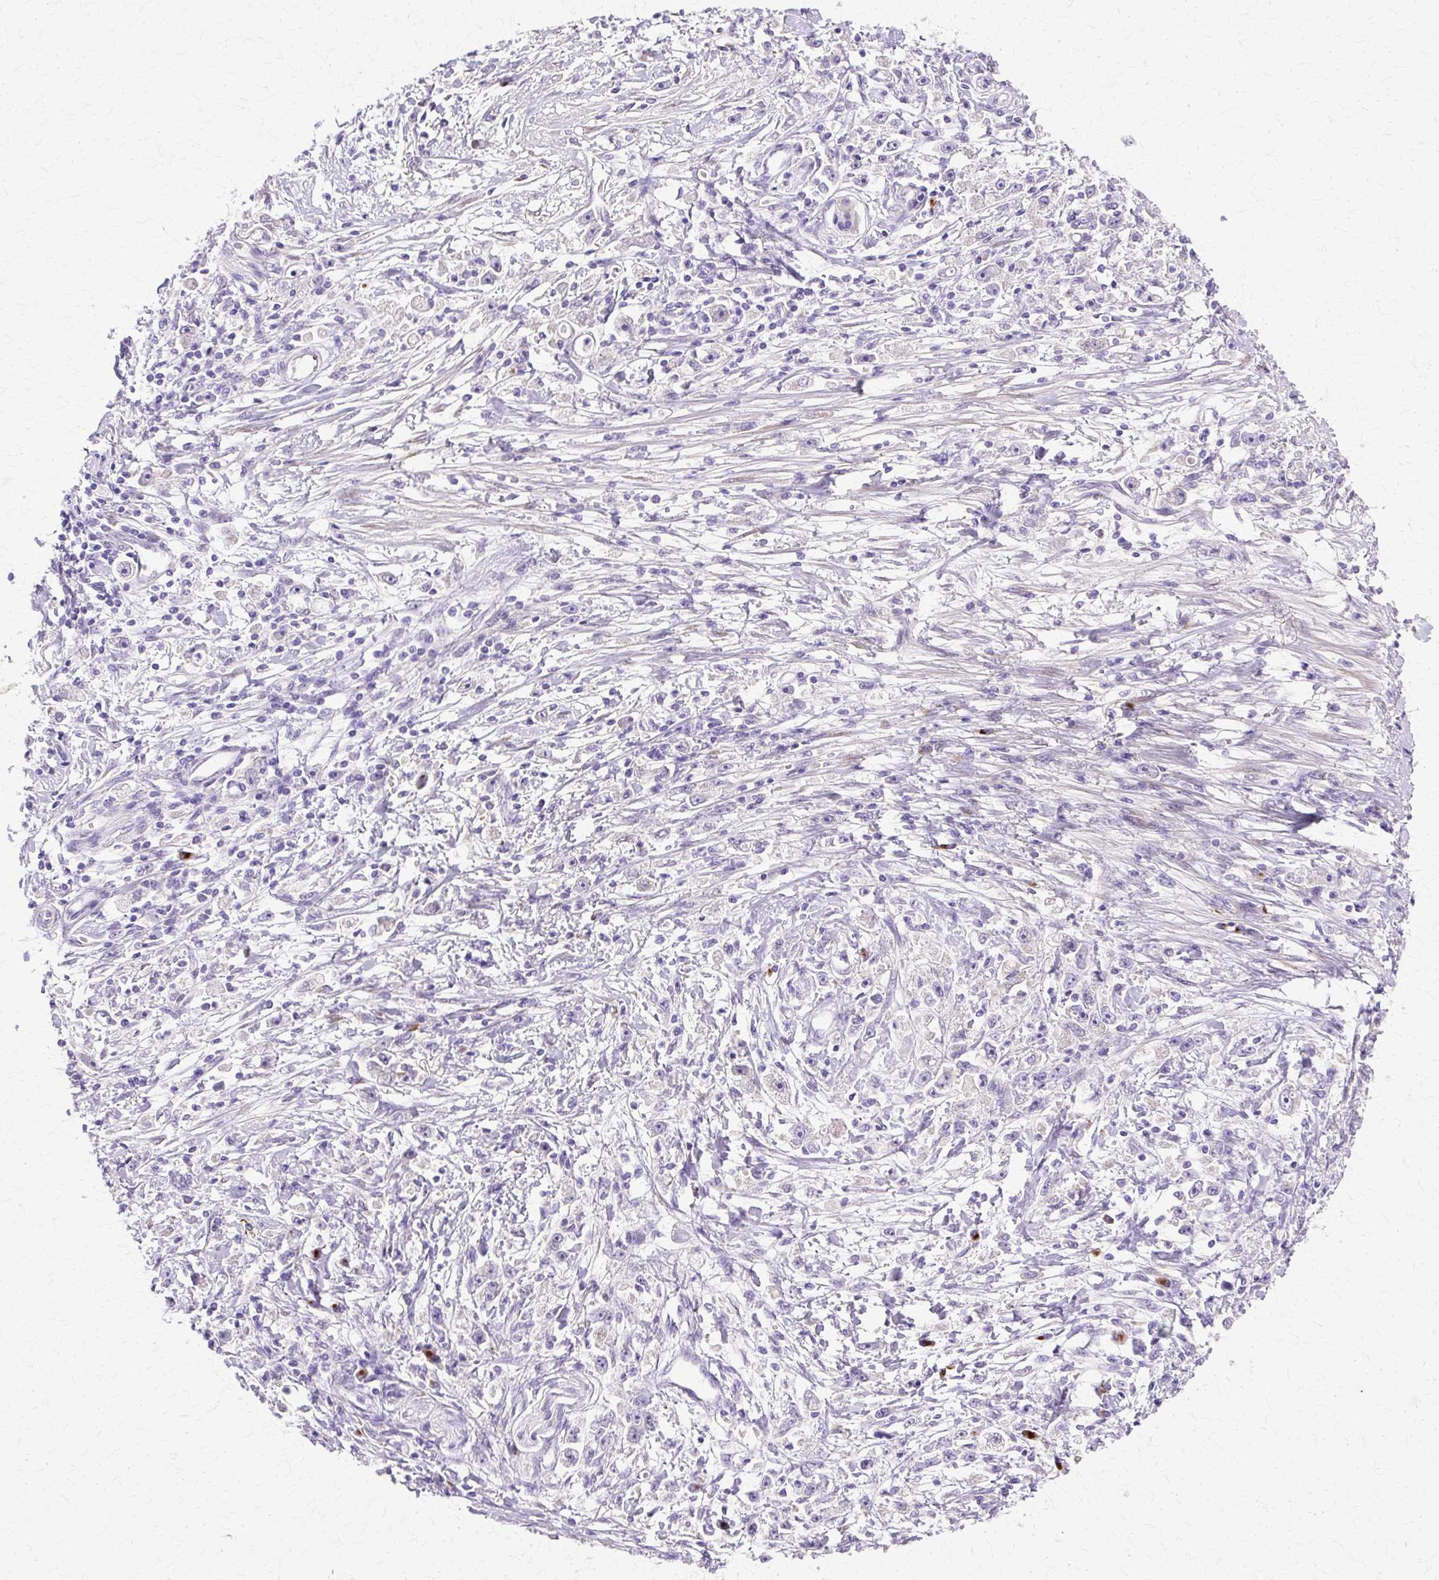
{"staining": {"intensity": "negative", "quantity": "none", "location": "none"}, "tissue": "stomach cancer", "cell_type": "Tumor cells", "image_type": "cancer", "snomed": [{"axis": "morphology", "description": "Adenocarcinoma, NOS"}, {"axis": "topography", "description": "Stomach"}], "caption": "A high-resolution micrograph shows immunohistochemistry staining of stomach cancer (adenocarcinoma), which demonstrates no significant expression in tumor cells.", "gene": "TBC1D3G", "patient": {"sex": "female", "age": 59}}